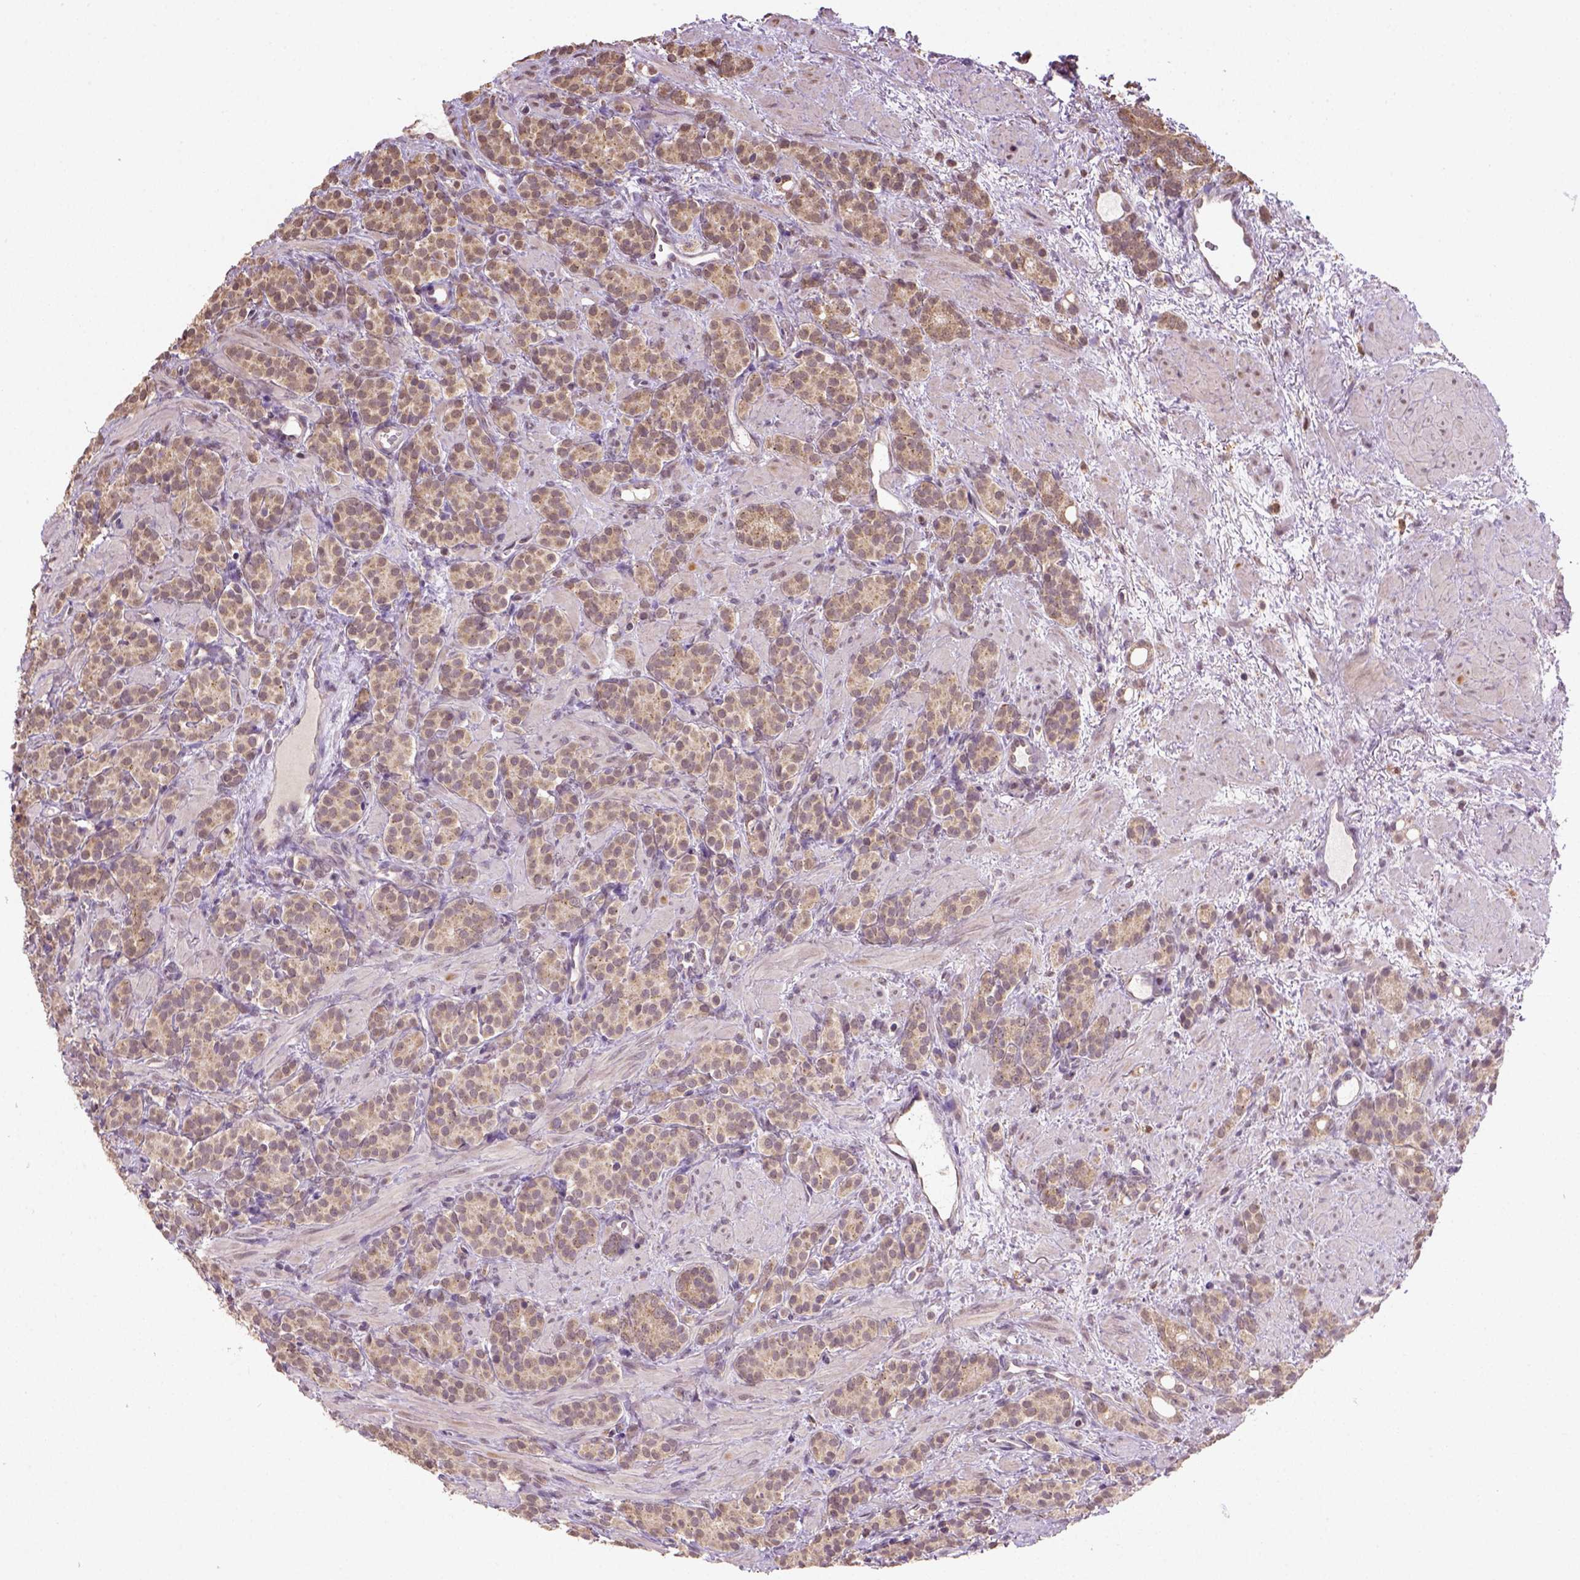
{"staining": {"intensity": "weak", "quantity": ">75%", "location": "cytoplasmic/membranous"}, "tissue": "prostate cancer", "cell_type": "Tumor cells", "image_type": "cancer", "snomed": [{"axis": "morphology", "description": "Adenocarcinoma, High grade"}, {"axis": "topography", "description": "Prostate"}], "caption": "Prostate cancer (high-grade adenocarcinoma) stained with DAB (3,3'-diaminobenzidine) IHC displays low levels of weak cytoplasmic/membranous positivity in about >75% of tumor cells. (IHC, brightfield microscopy, high magnification).", "gene": "NUDT10", "patient": {"sex": "male", "age": 84}}